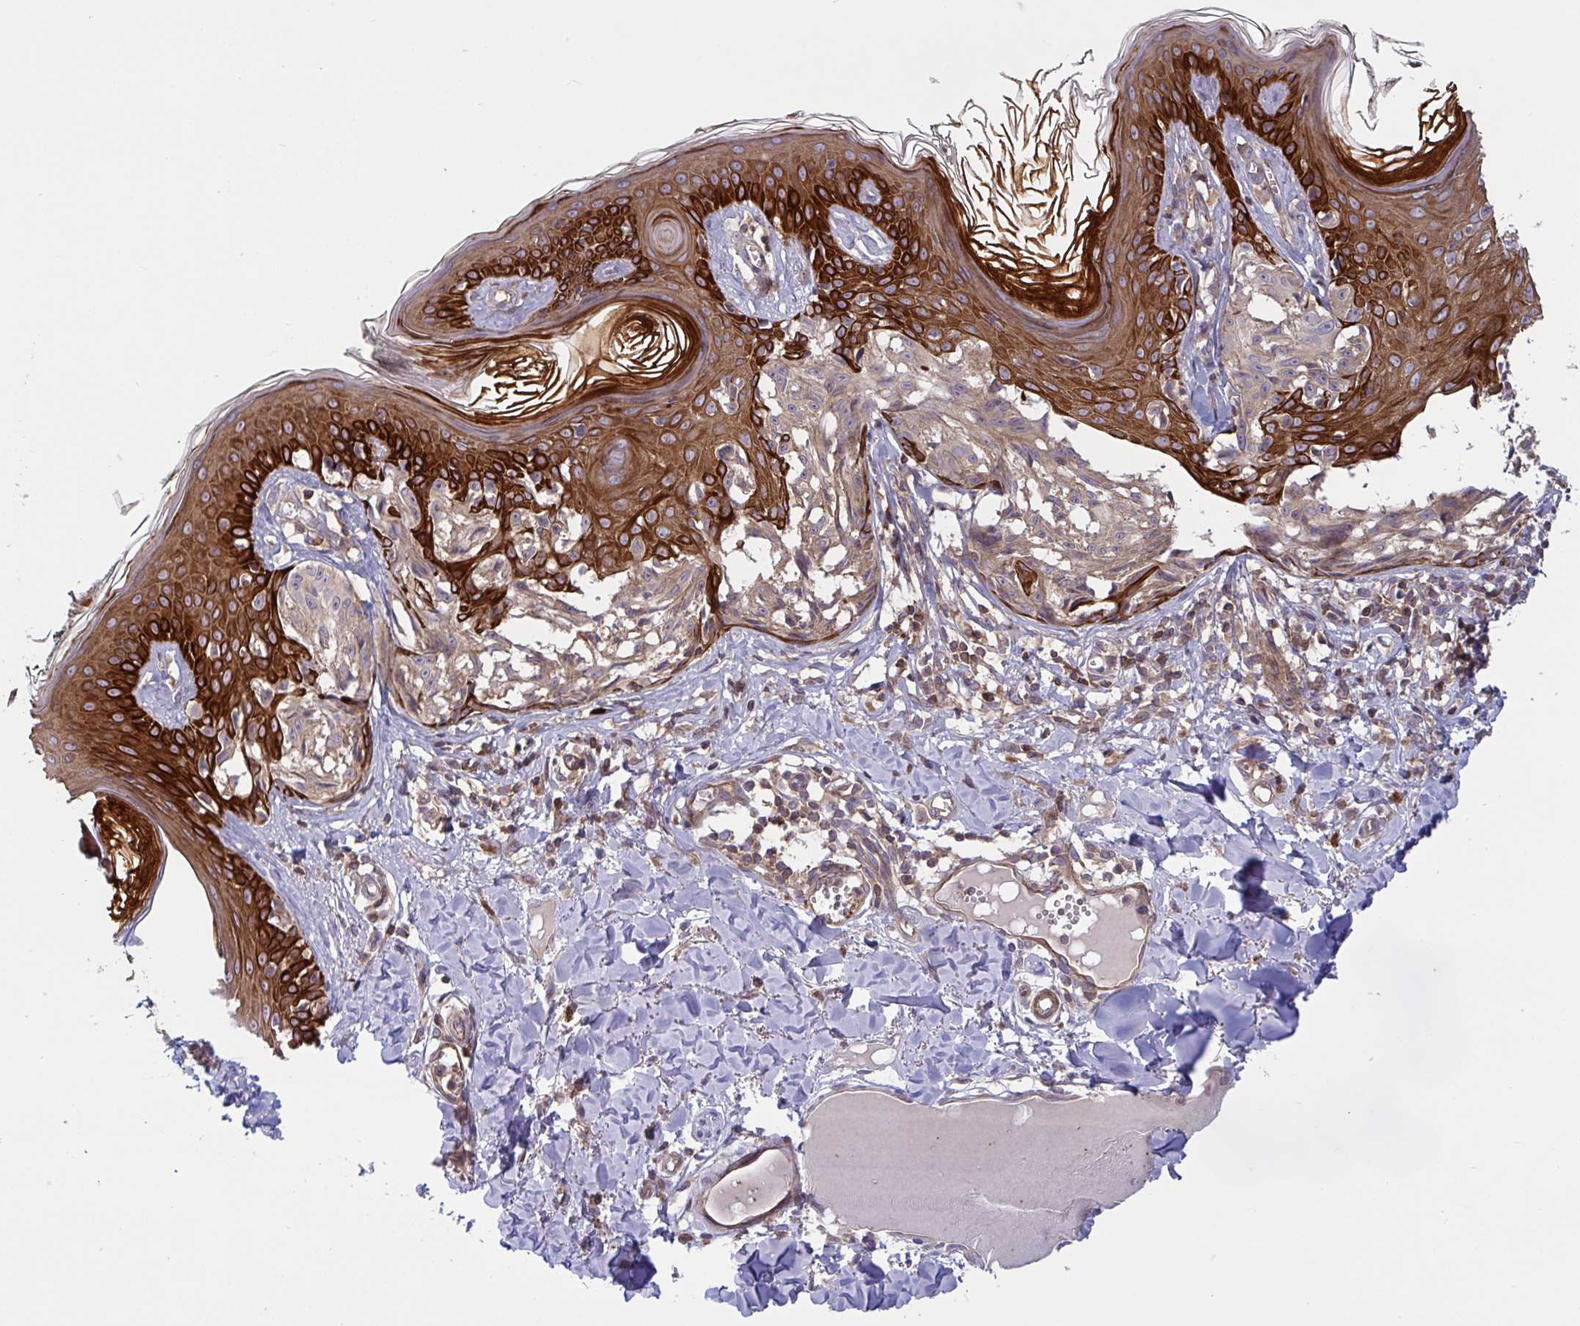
{"staining": {"intensity": "negative", "quantity": "none", "location": "none"}, "tissue": "melanoma", "cell_type": "Tumor cells", "image_type": "cancer", "snomed": [{"axis": "morphology", "description": "Malignant melanoma, NOS"}, {"axis": "topography", "description": "Skin"}], "caption": "High power microscopy histopathology image of an IHC micrograph of malignant melanoma, revealing no significant staining in tumor cells.", "gene": "TANK", "patient": {"sex": "female", "age": 43}}